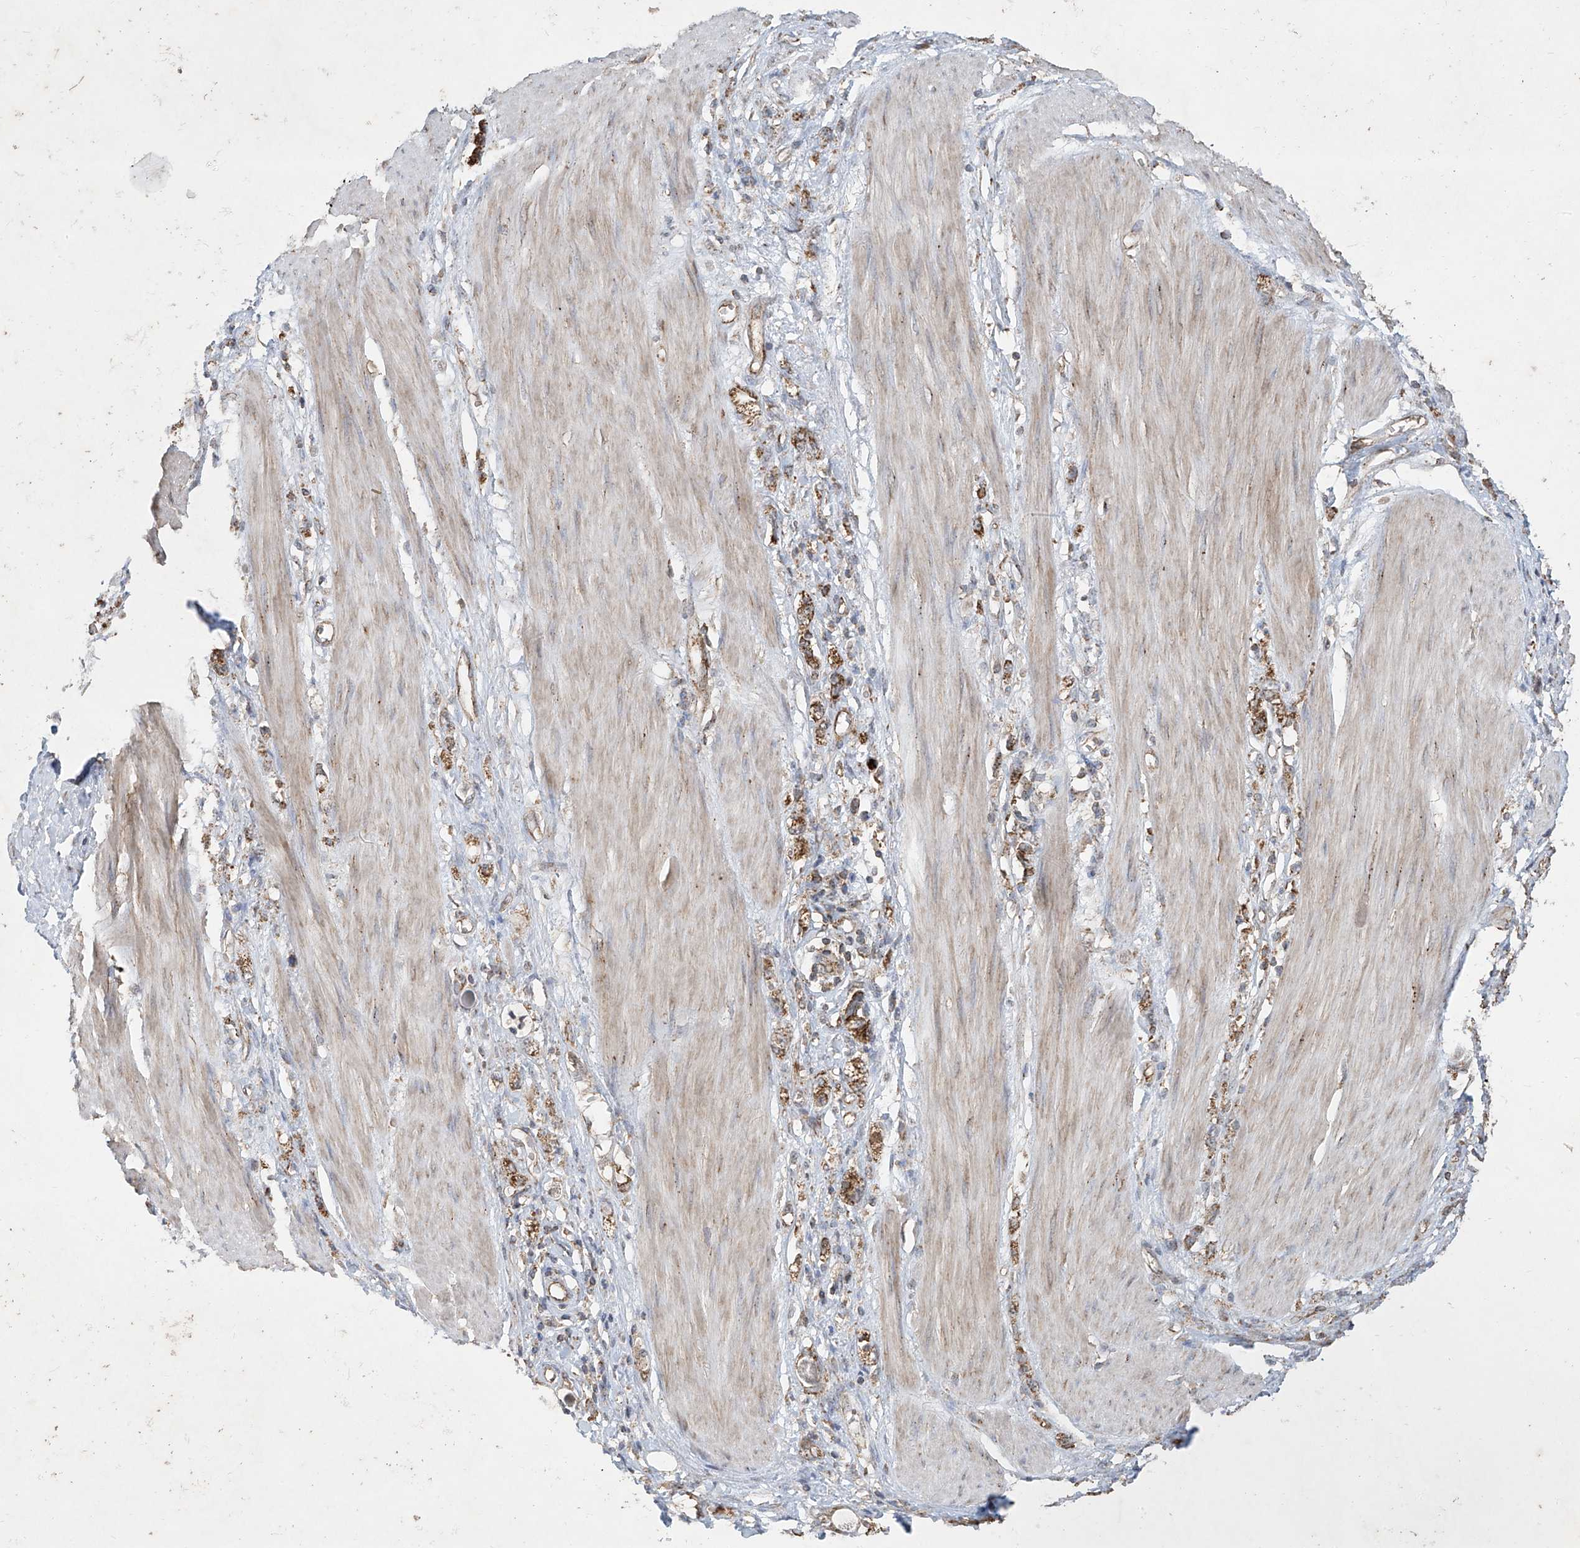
{"staining": {"intensity": "moderate", "quantity": ">75%", "location": "cytoplasmic/membranous"}, "tissue": "stomach cancer", "cell_type": "Tumor cells", "image_type": "cancer", "snomed": [{"axis": "morphology", "description": "Adenocarcinoma, NOS"}, {"axis": "topography", "description": "Stomach"}], "caption": "There is medium levels of moderate cytoplasmic/membranous expression in tumor cells of stomach adenocarcinoma, as demonstrated by immunohistochemical staining (brown color).", "gene": "UQCC1", "patient": {"sex": "female", "age": 76}}